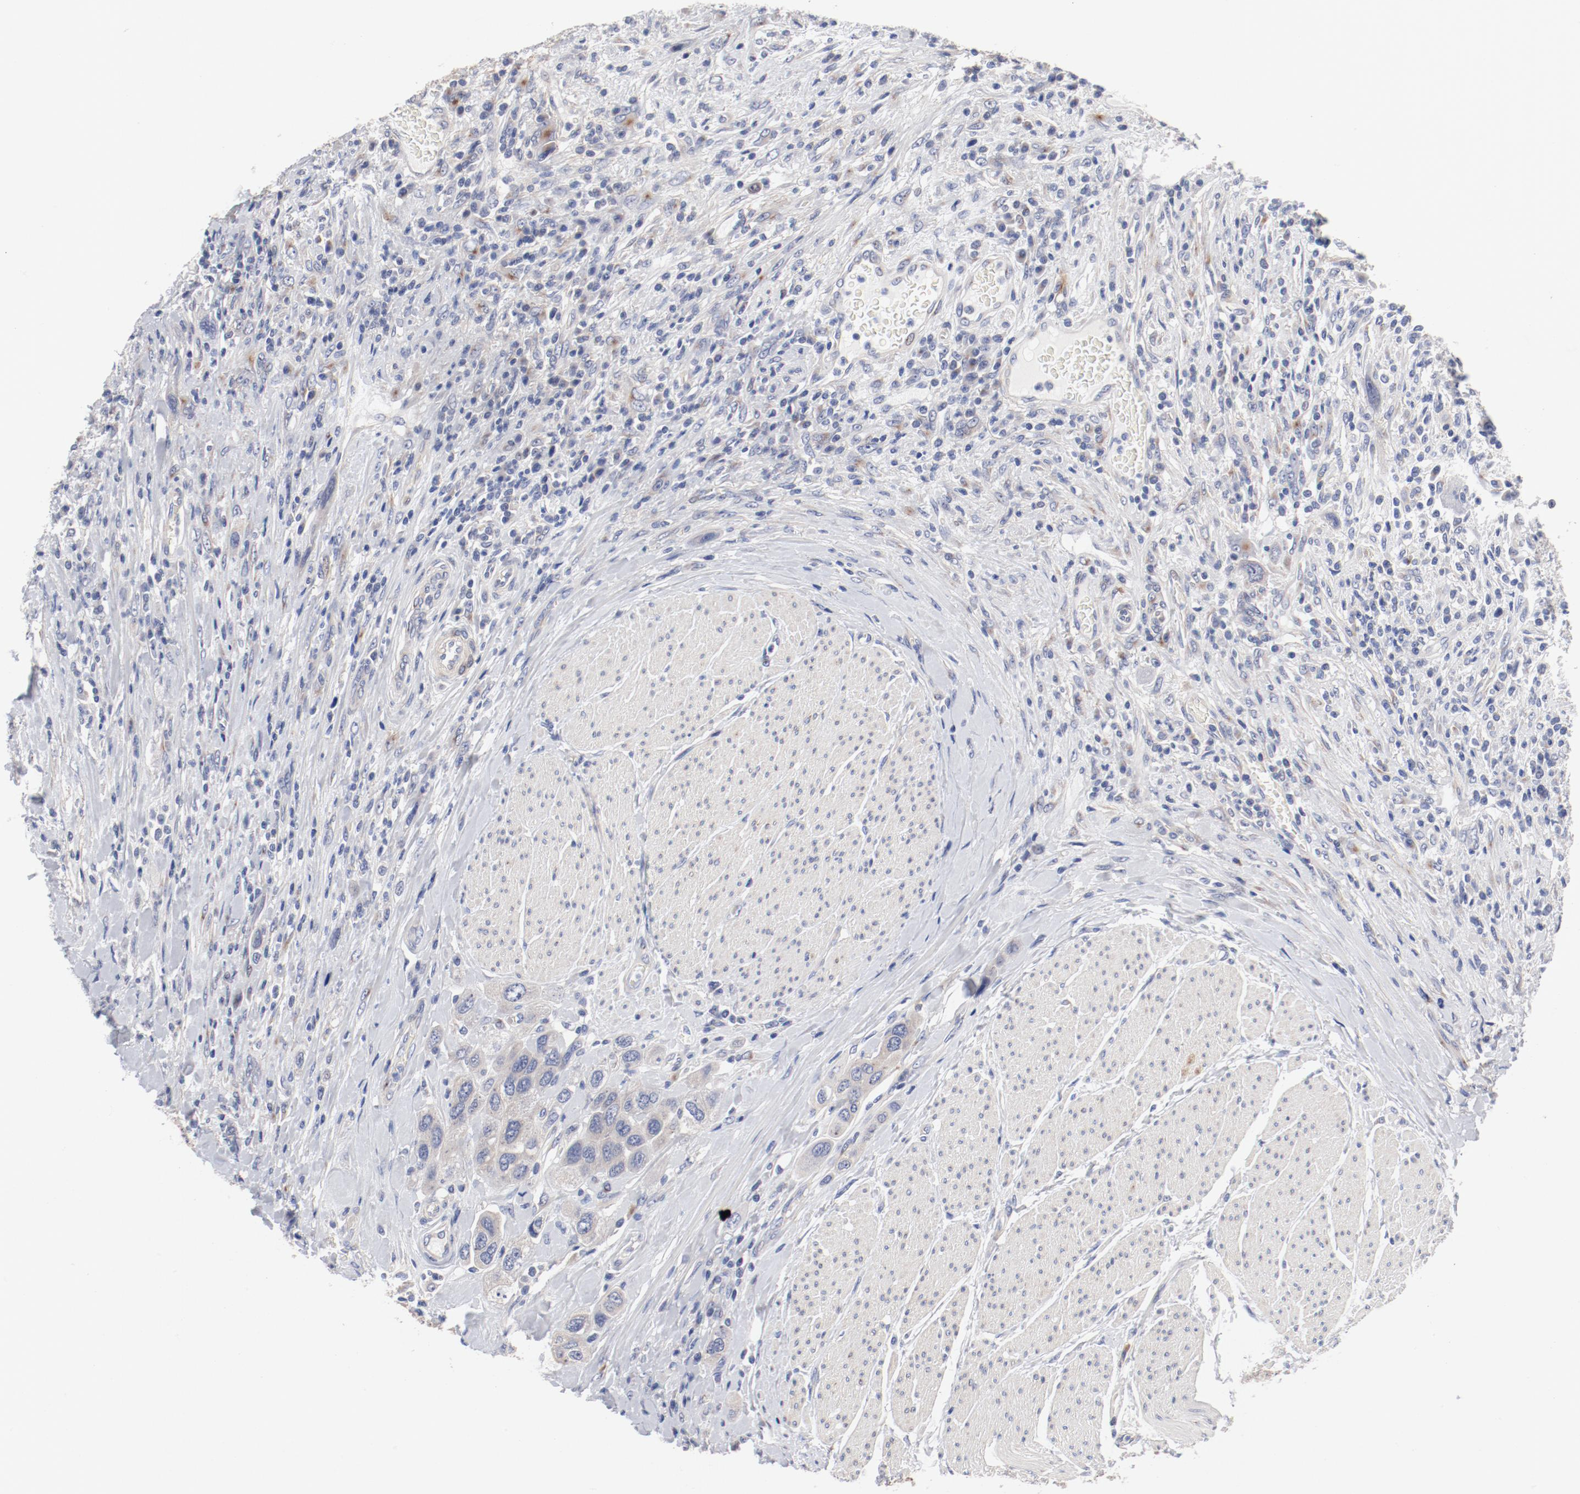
{"staining": {"intensity": "weak", "quantity": "<25%", "location": "cytoplasmic/membranous"}, "tissue": "urothelial cancer", "cell_type": "Tumor cells", "image_type": "cancer", "snomed": [{"axis": "morphology", "description": "Urothelial carcinoma, High grade"}, {"axis": "topography", "description": "Urinary bladder"}], "caption": "This is an immunohistochemistry photomicrograph of urothelial cancer. There is no staining in tumor cells.", "gene": "GPR143", "patient": {"sex": "male", "age": 50}}